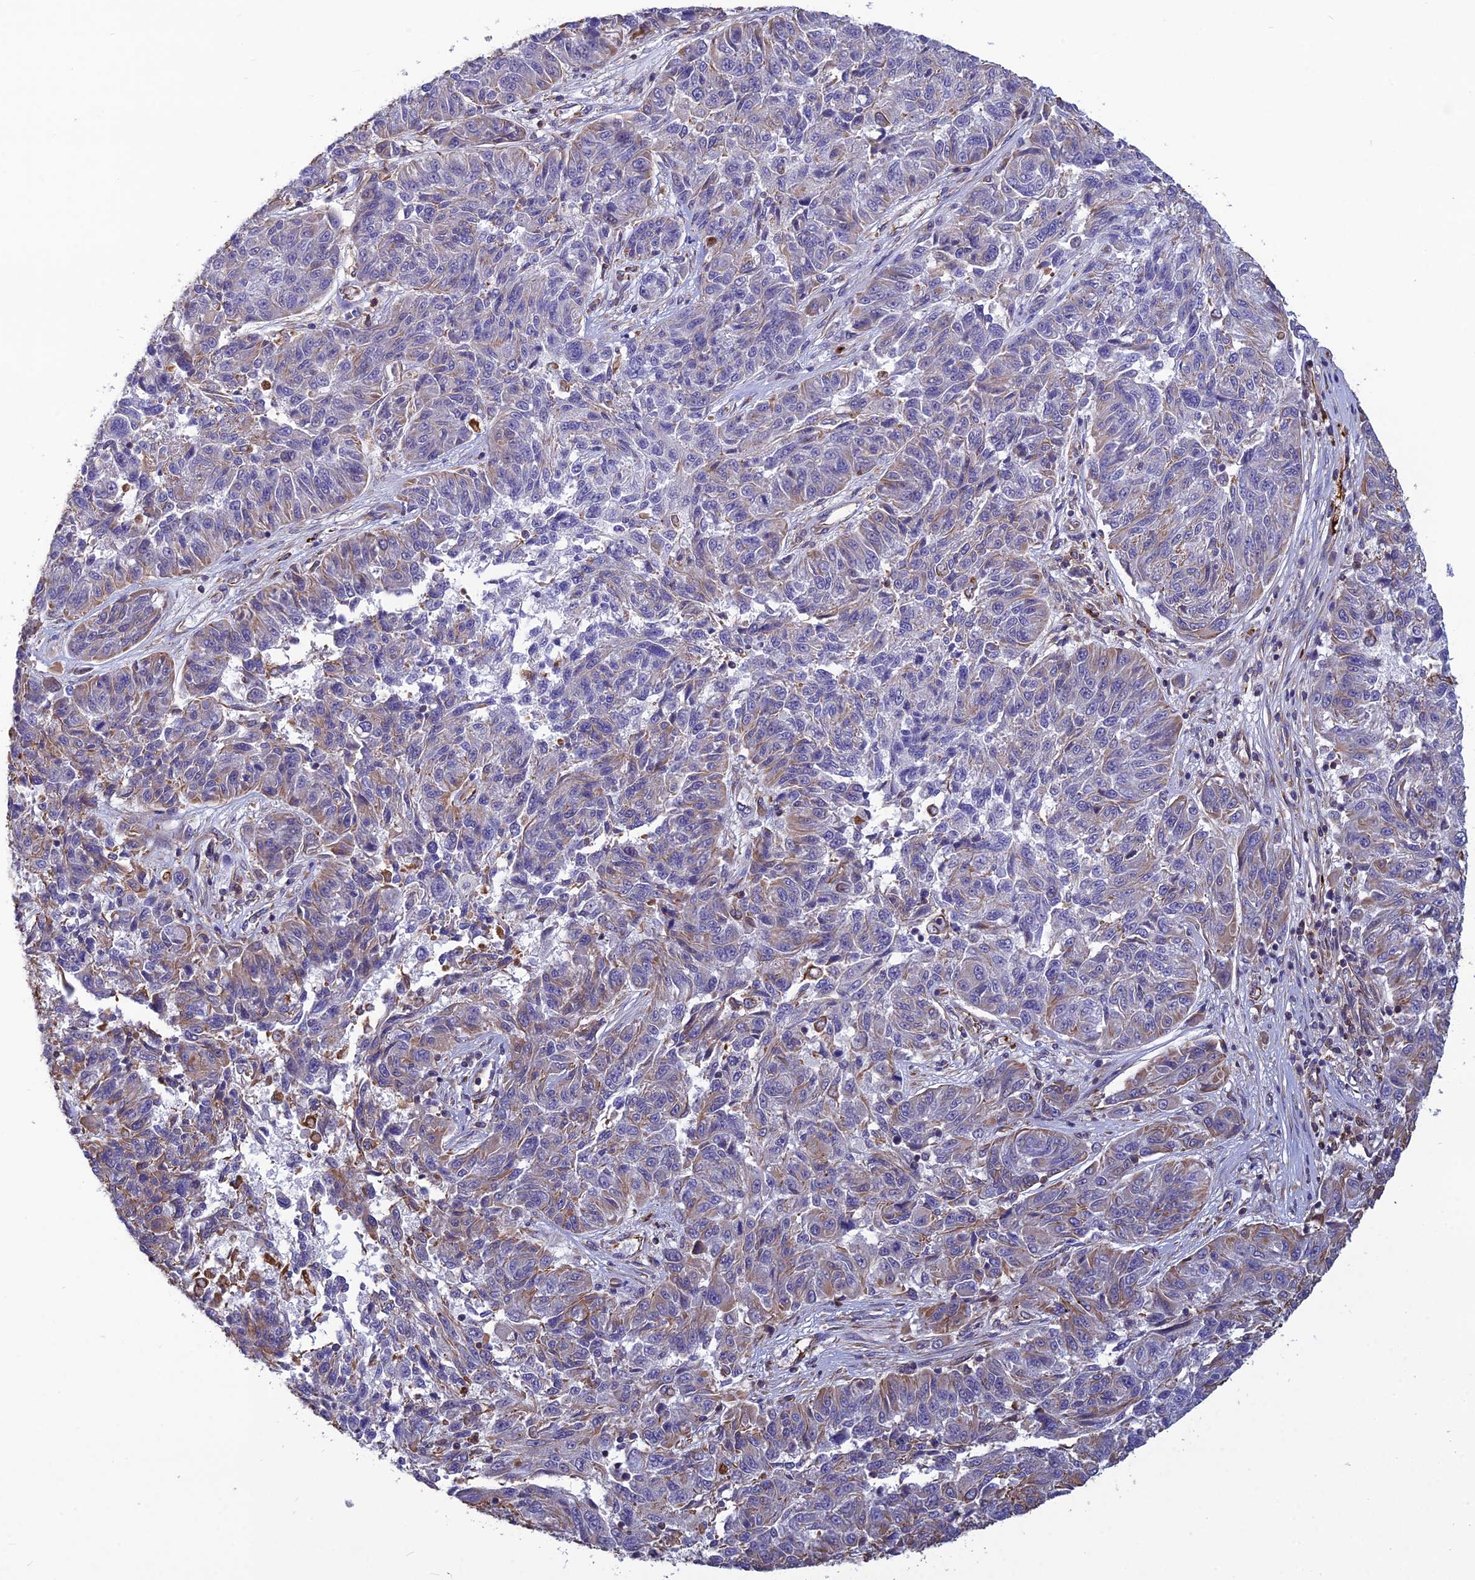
{"staining": {"intensity": "weak", "quantity": "25%-75%", "location": "cytoplasmic/membranous"}, "tissue": "melanoma", "cell_type": "Tumor cells", "image_type": "cancer", "snomed": [{"axis": "morphology", "description": "Malignant melanoma, NOS"}, {"axis": "topography", "description": "Skin"}], "caption": "Immunohistochemistry of melanoma reveals low levels of weak cytoplasmic/membranous positivity in approximately 25%-75% of tumor cells.", "gene": "PSMD11", "patient": {"sex": "male", "age": 53}}